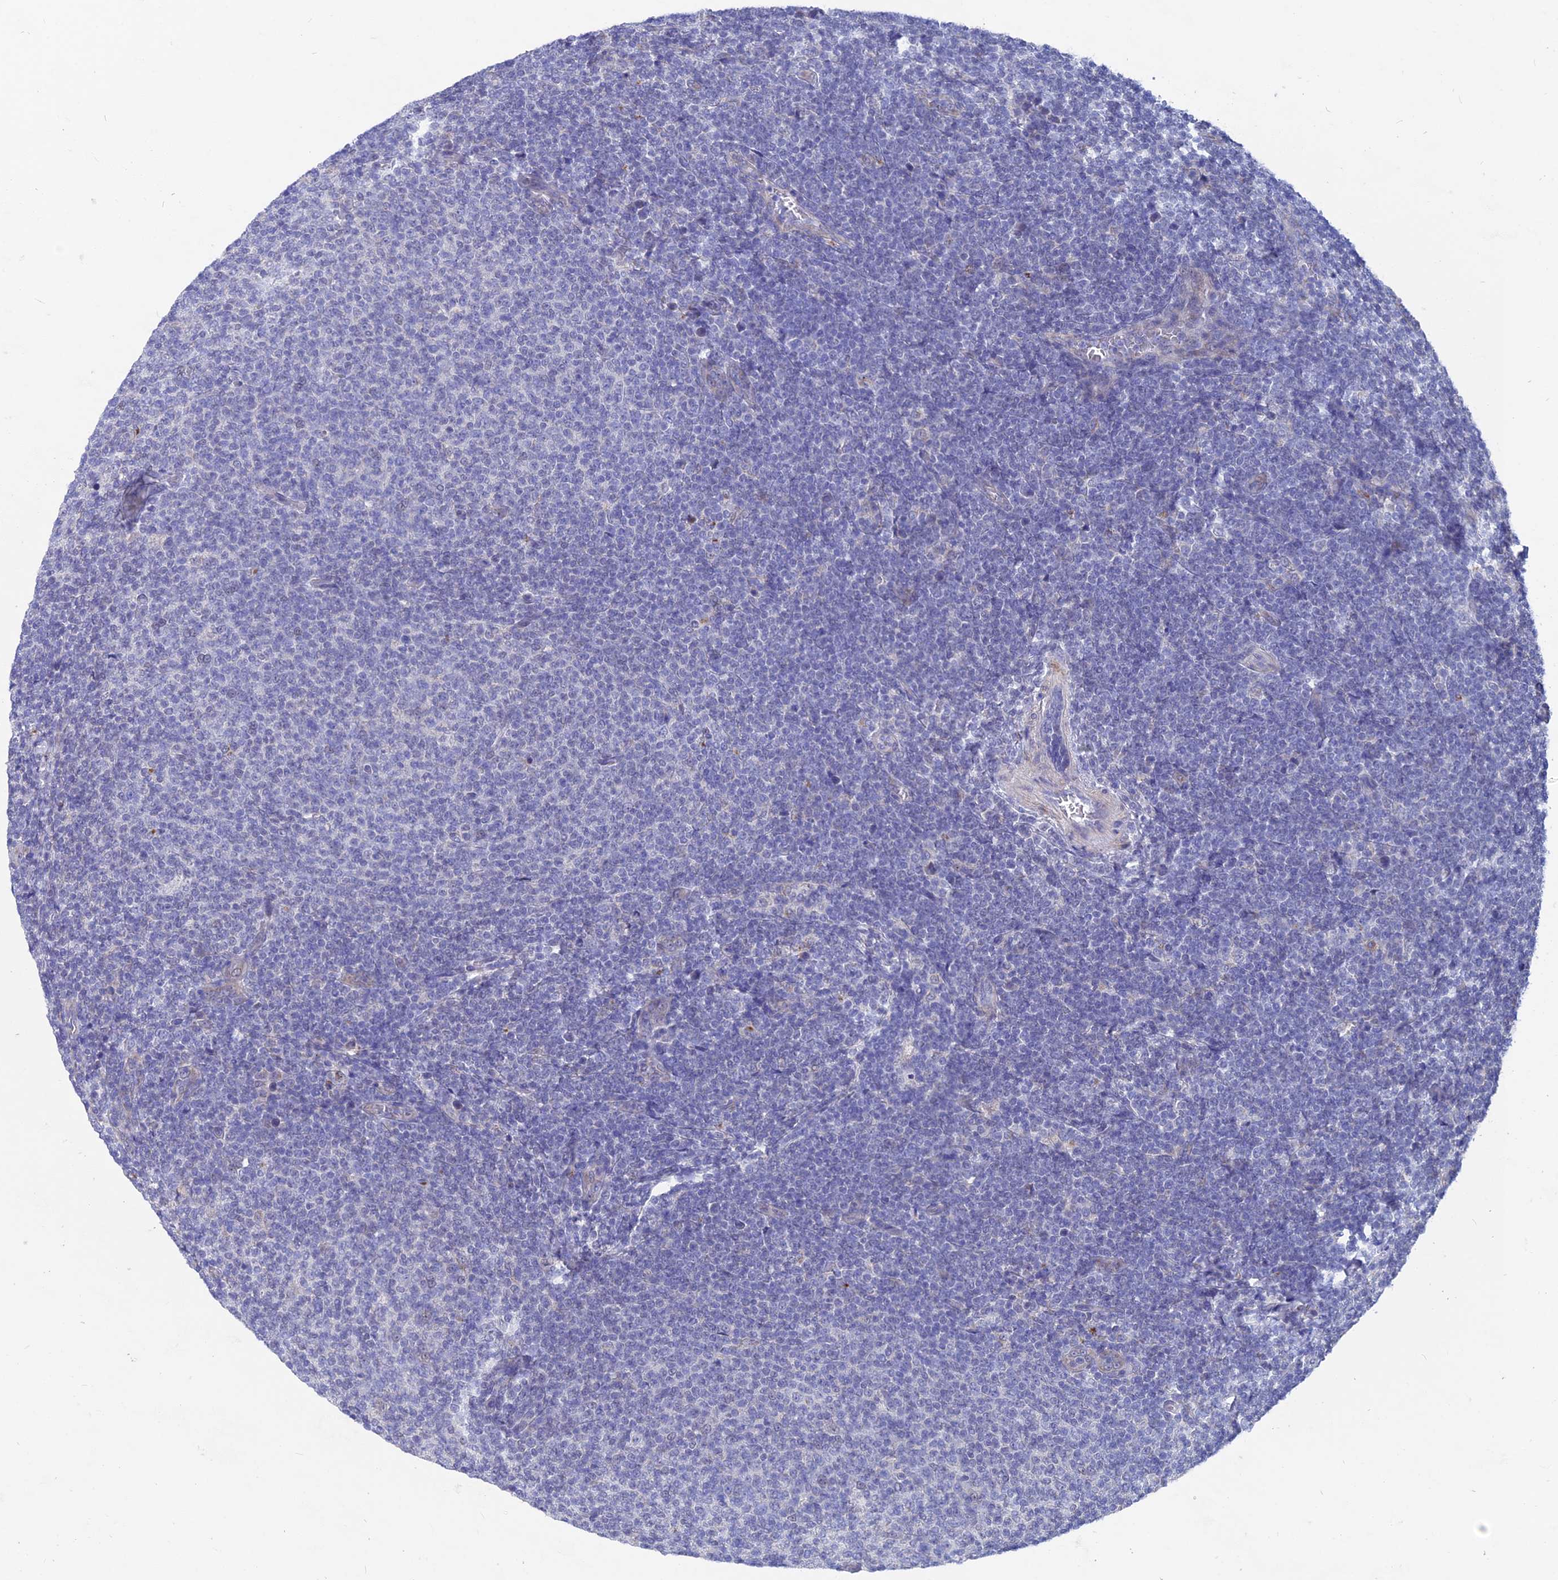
{"staining": {"intensity": "negative", "quantity": "none", "location": "none"}, "tissue": "lymphoma", "cell_type": "Tumor cells", "image_type": "cancer", "snomed": [{"axis": "morphology", "description": "Malignant lymphoma, non-Hodgkin's type, Low grade"}, {"axis": "topography", "description": "Lymph node"}], "caption": "Tumor cells are negative for brown protein staining in low-grade malignant lymphoma, non-Hodgkin's type.", "gene": "AK4", "patient": {"sex": "male", "age": 66}}